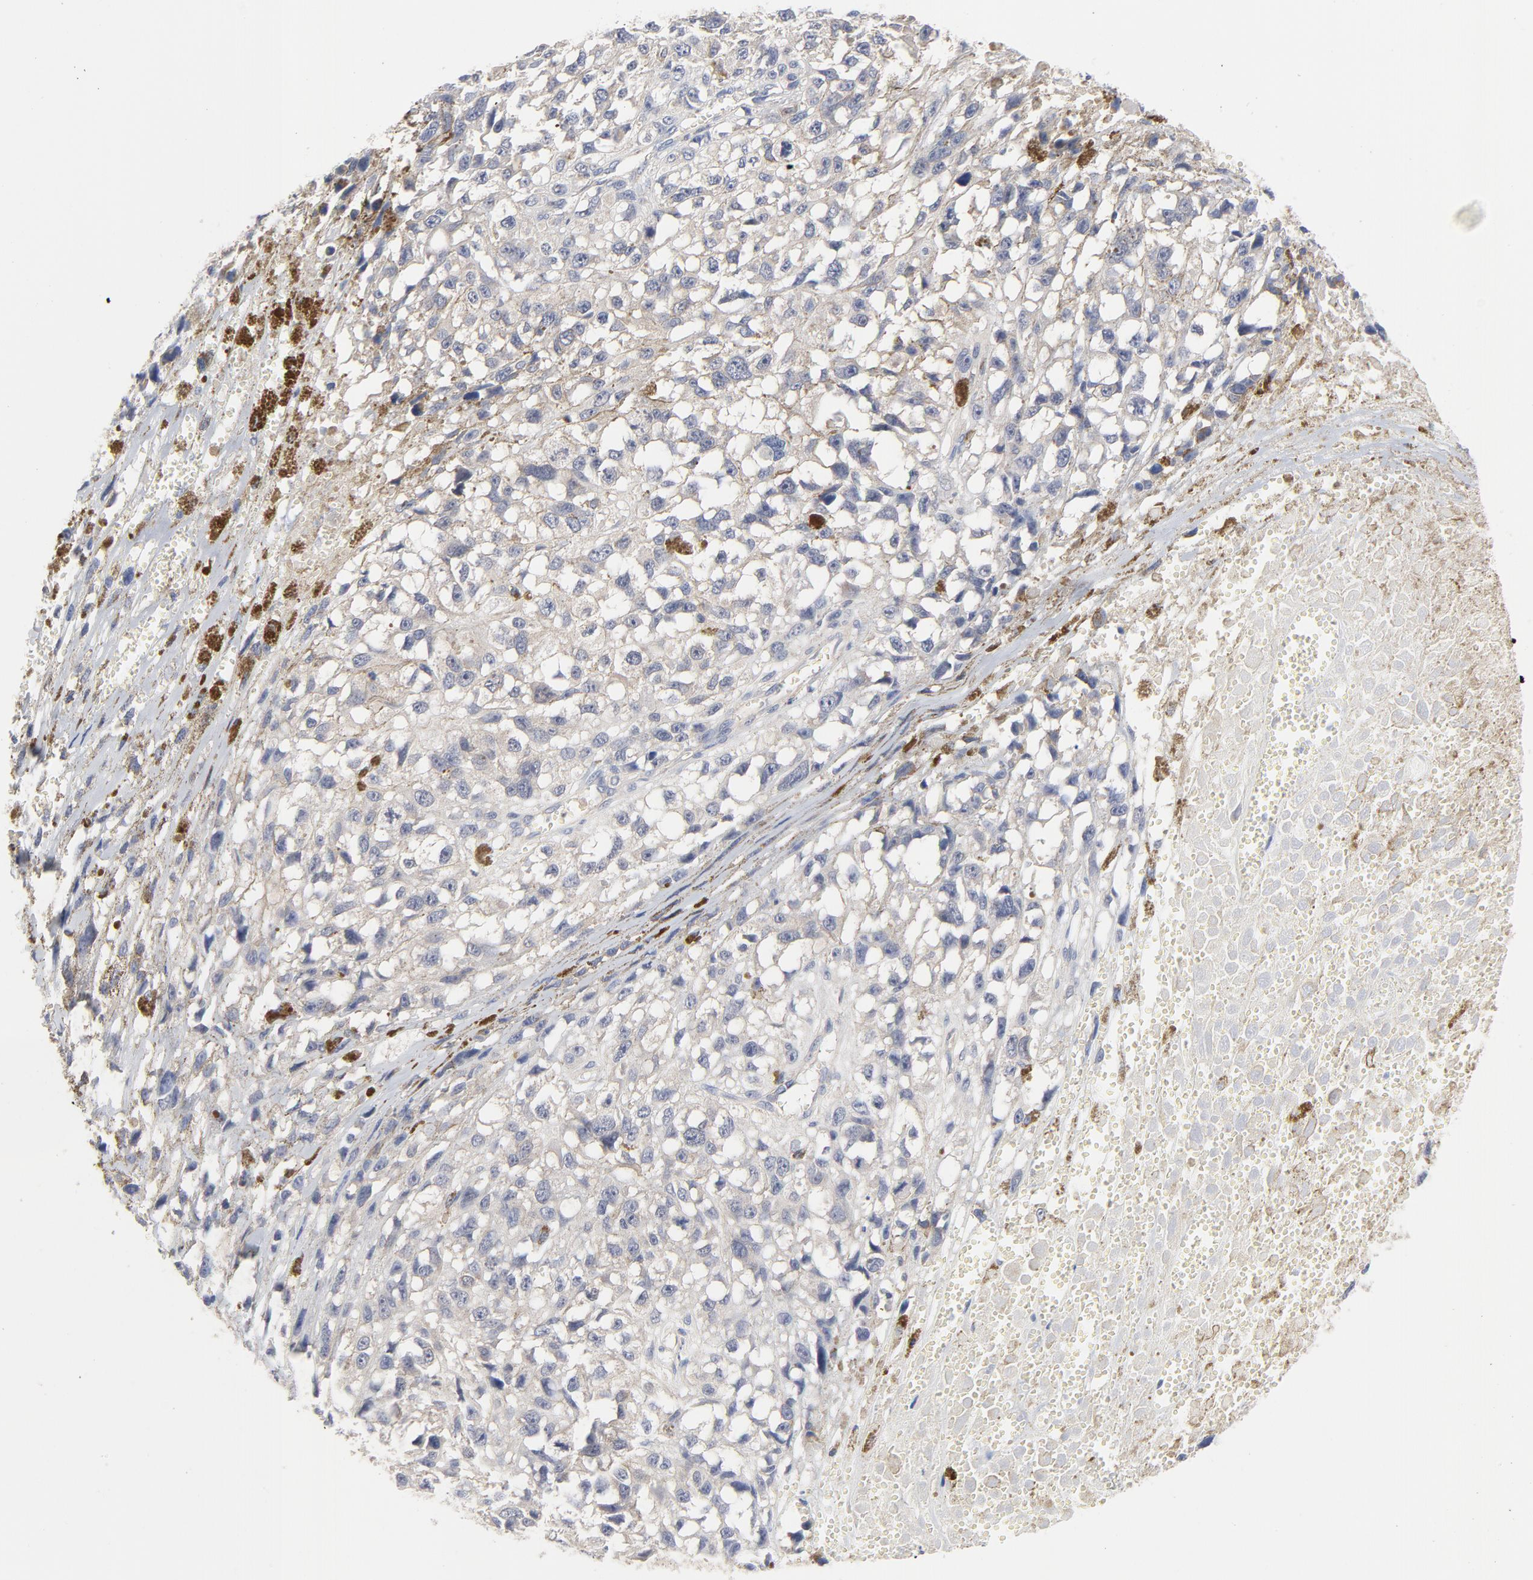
{"staining": {"intensity": "negative", "quantity": "none", "location": "none"}, "tissue": "melanoma", "cell_type": "Tumor cells", "image_type": "cancer", "snomed": [{"axis": "morphology", "description": "Malignant melanoma, Metastatic site"}, {"axis": "topography", "description": "Lymph node"}], "caption": "Tumor cells show no significant staining in melanoma.", "gene": "CAB39L", "patient": {"sex": "male", "age": 59}}